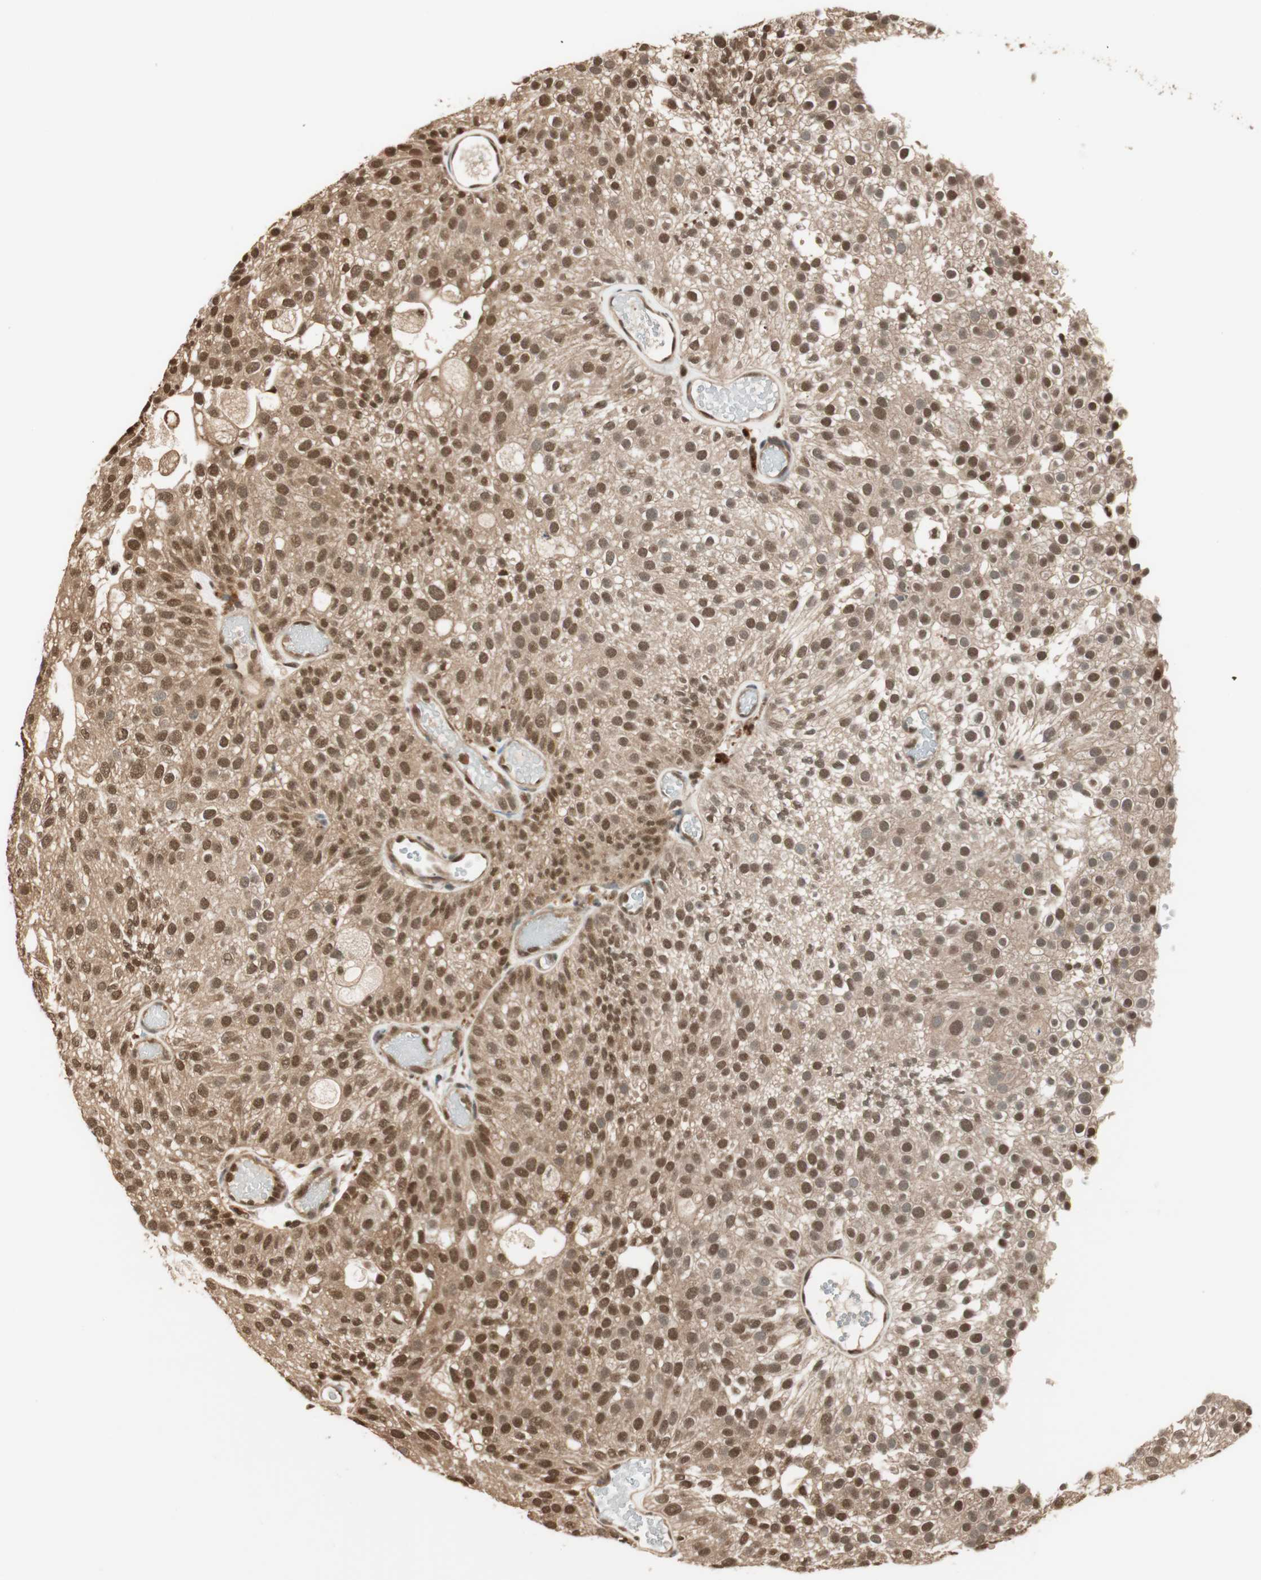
{"staining": {"intensity": "moderate", "quantity": ">75%", "location": "cytoplasmic/membranous,nuclear"}, "tissue": "urothelial cancer", "cell_type": "Tumor cells", "image_type": "cancer", "snomed": [{"axis": "morphology", "description": "Urothelial carcinoma, Low grade"}, {"axis": "topography", "description": "Urinary bladder"}], "caption": "This is a histology image of immunohistochemistry (IHC) staining of low-grade urothelial carcinoma, which shows moderate positivity in the cytoplasmic/membranous and nuclear of tumor cells.", "gene": "ZNF443", "patient": {"sex": "male", "age": 78}}